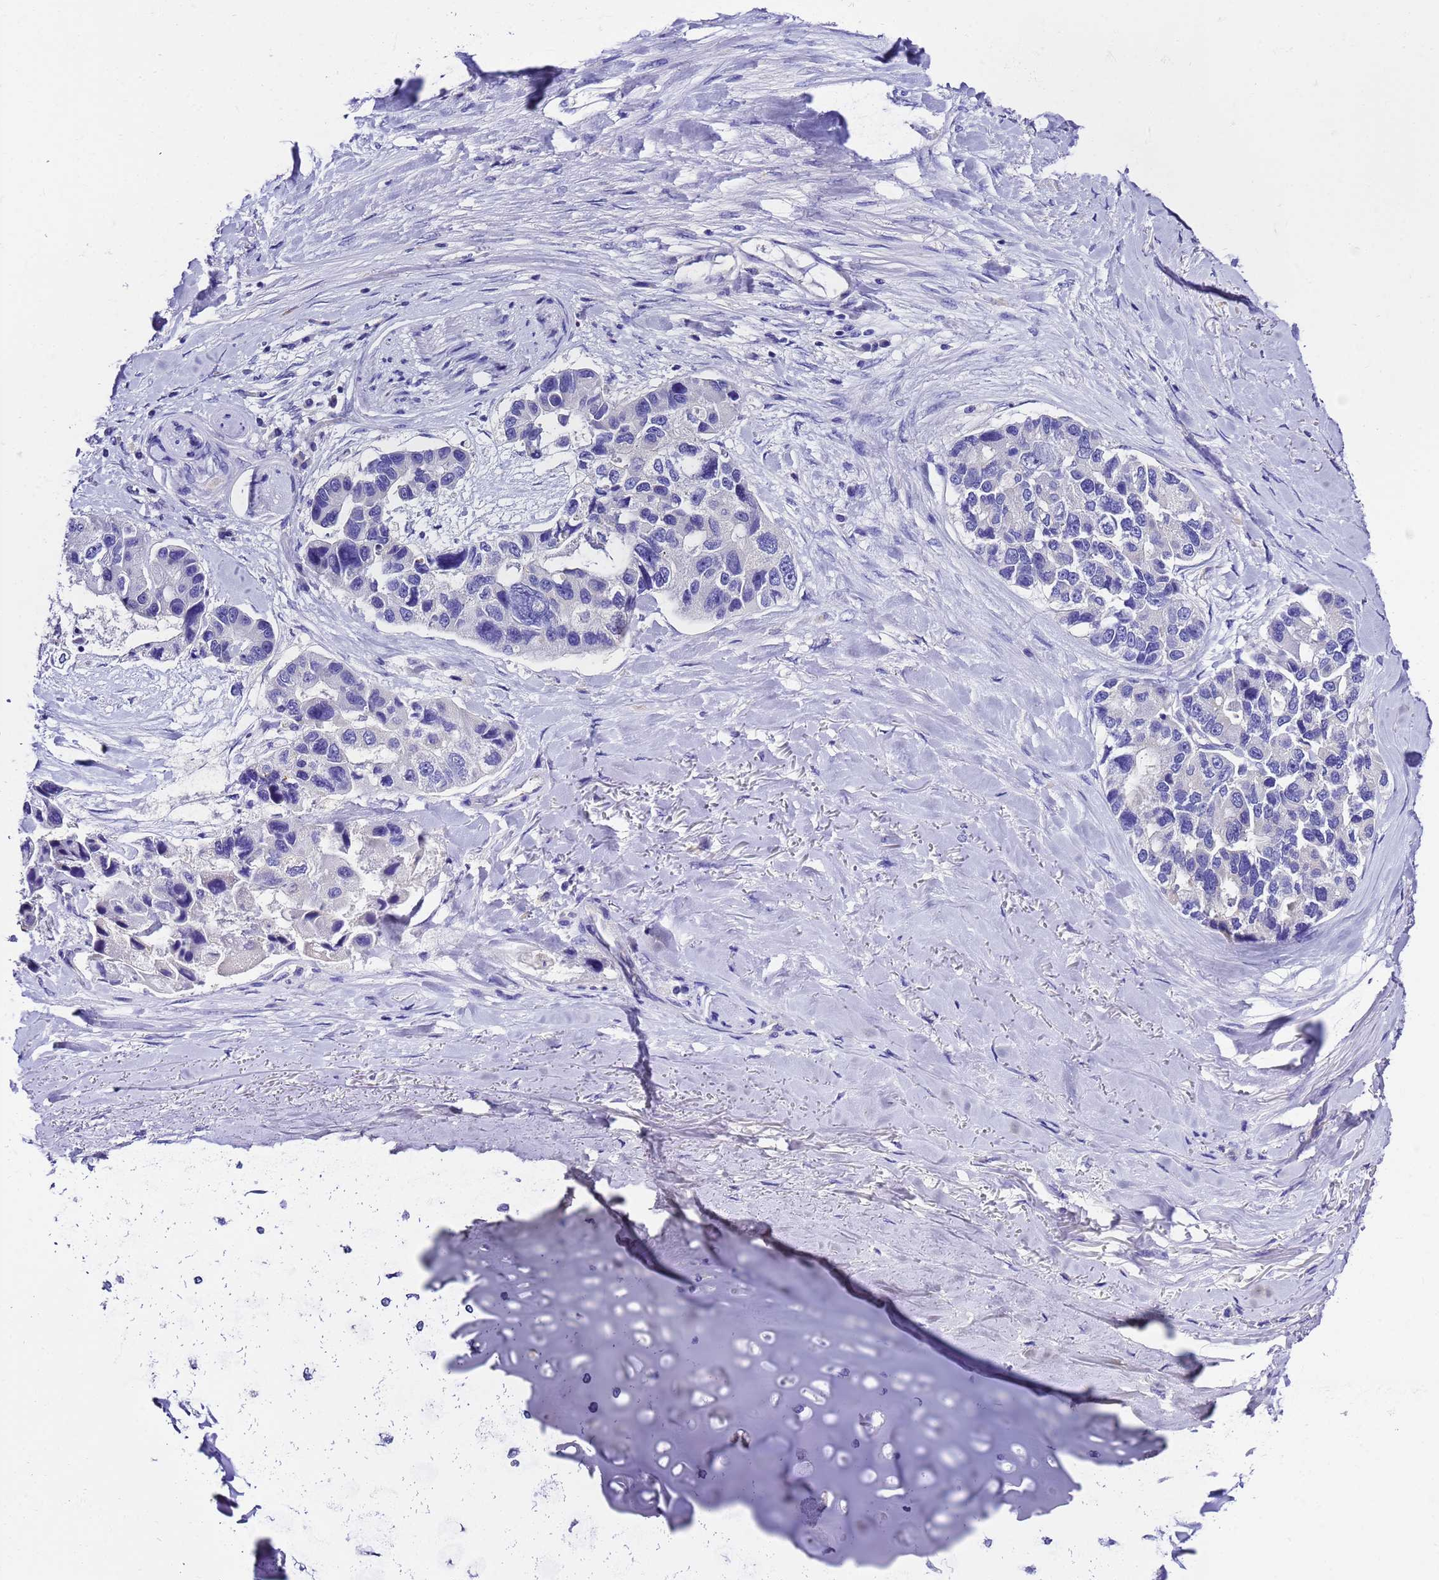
{"staining": {"intensity": "negative", "quantity": "none", "location": "none"}, "tissue": "lung cancer", "cell_type": "Tumor cells", "image_type": "cancer", "snomed": [{"axis": "morphology", "description": "Adenocarcinoma, NOS"}, {"axis": "topography", "description": "Lung"}], "caption": "IHC histopathology image of human adenocarcinoma (lung) stained for a protein (brown), which exhibits no positivity in tumor cells. (DAB (3,3'-diaminobenzidine) IHC, high magnification).", "gene": "UGT2A1", "patient": {"sex": "female", "age": 54}}